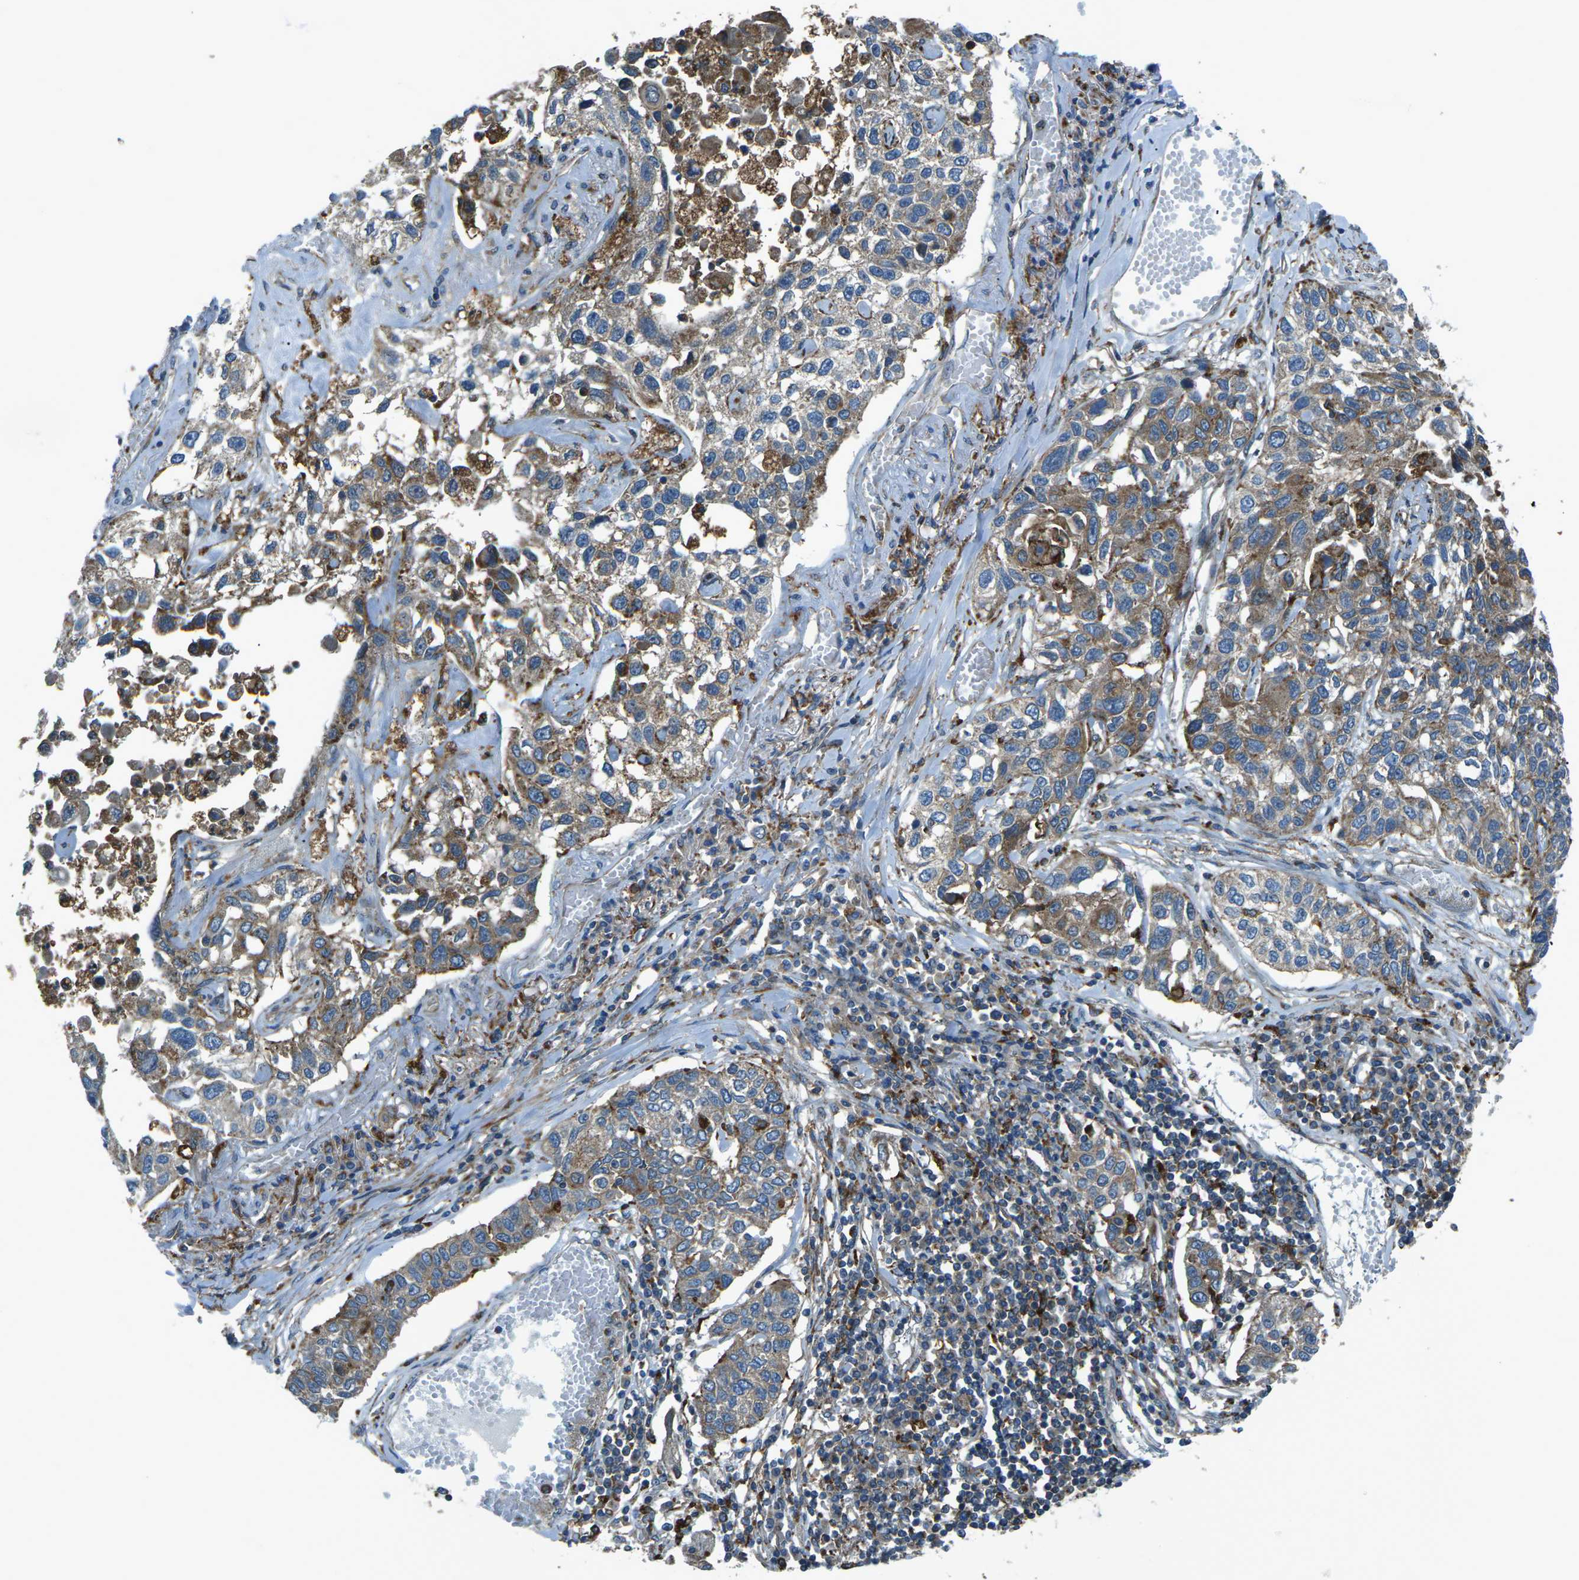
{"staining": {"intensity": "moderate", "quantity": ">75%", "location": "cytoplasmic/membranous"}, "tissue": "lung cancer", "cell_type": "Tumor cells", "image_type": "cancer", "snomed": [{"axis": "morphology", "description": "Squamous cell carcinoma, NOS"}, {"axis": "topography", "description": "Lung"}], "caption": "Moderate cytoplasmic/membranous protein positivity is identified in approximately >75% of tumor cells in lung cancer (squamous cell carcinoma).", "gene": "CDK17", "patient": {"sex": "male", "age": 71}}